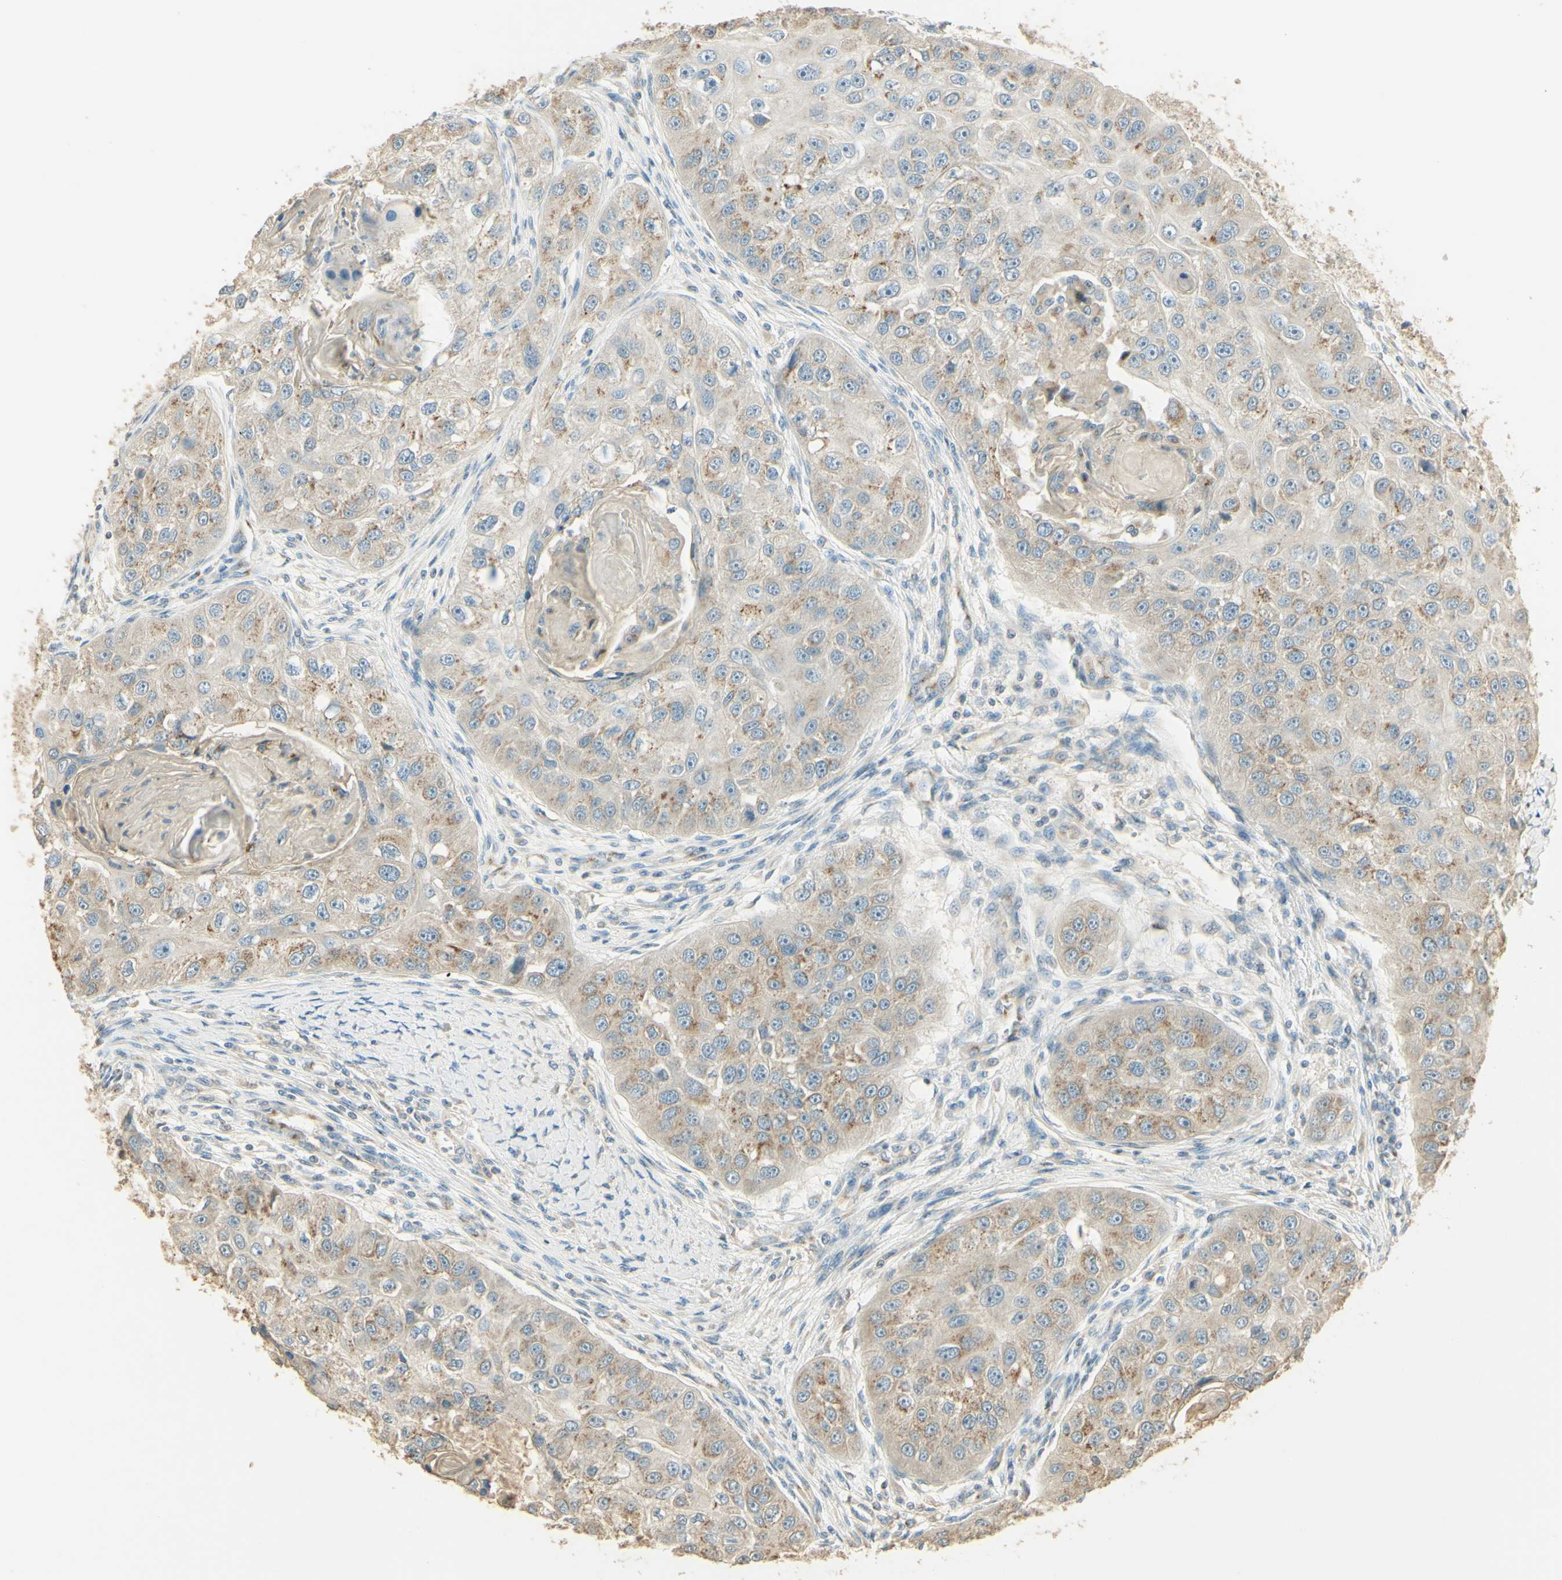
{"staining": {"intensity": "weak", "quantity": ">75%", "location": "cytoplasmic/membranous"}, "tissue": "head and neck cancer", "cell_type": "Tumor cells", "image_type": "cancer", "snomed": [{"axis": "morphology", "description": "Normal tissue, NOS"}, {"axis": "morphology", "description": "Squamous cell carcinoma, NOS"}, {"axis": "topography", "description": "Skeletal muscle"}, {"axis": "topography", "description": "Head-Neck"}], "caption": "Squamous cell carcinoma (head and neck) stained for a protein displays weak cytoplasmic/membranous positivity in tumor cells. The staining was performed using DAB (3,3'-diaminobenzidine), with brown indicating positive protein expression. Nuclei are stained blue with hematoxylin.", "gene": "UXS1", "patient": {"sex": "male", "age": 51}}